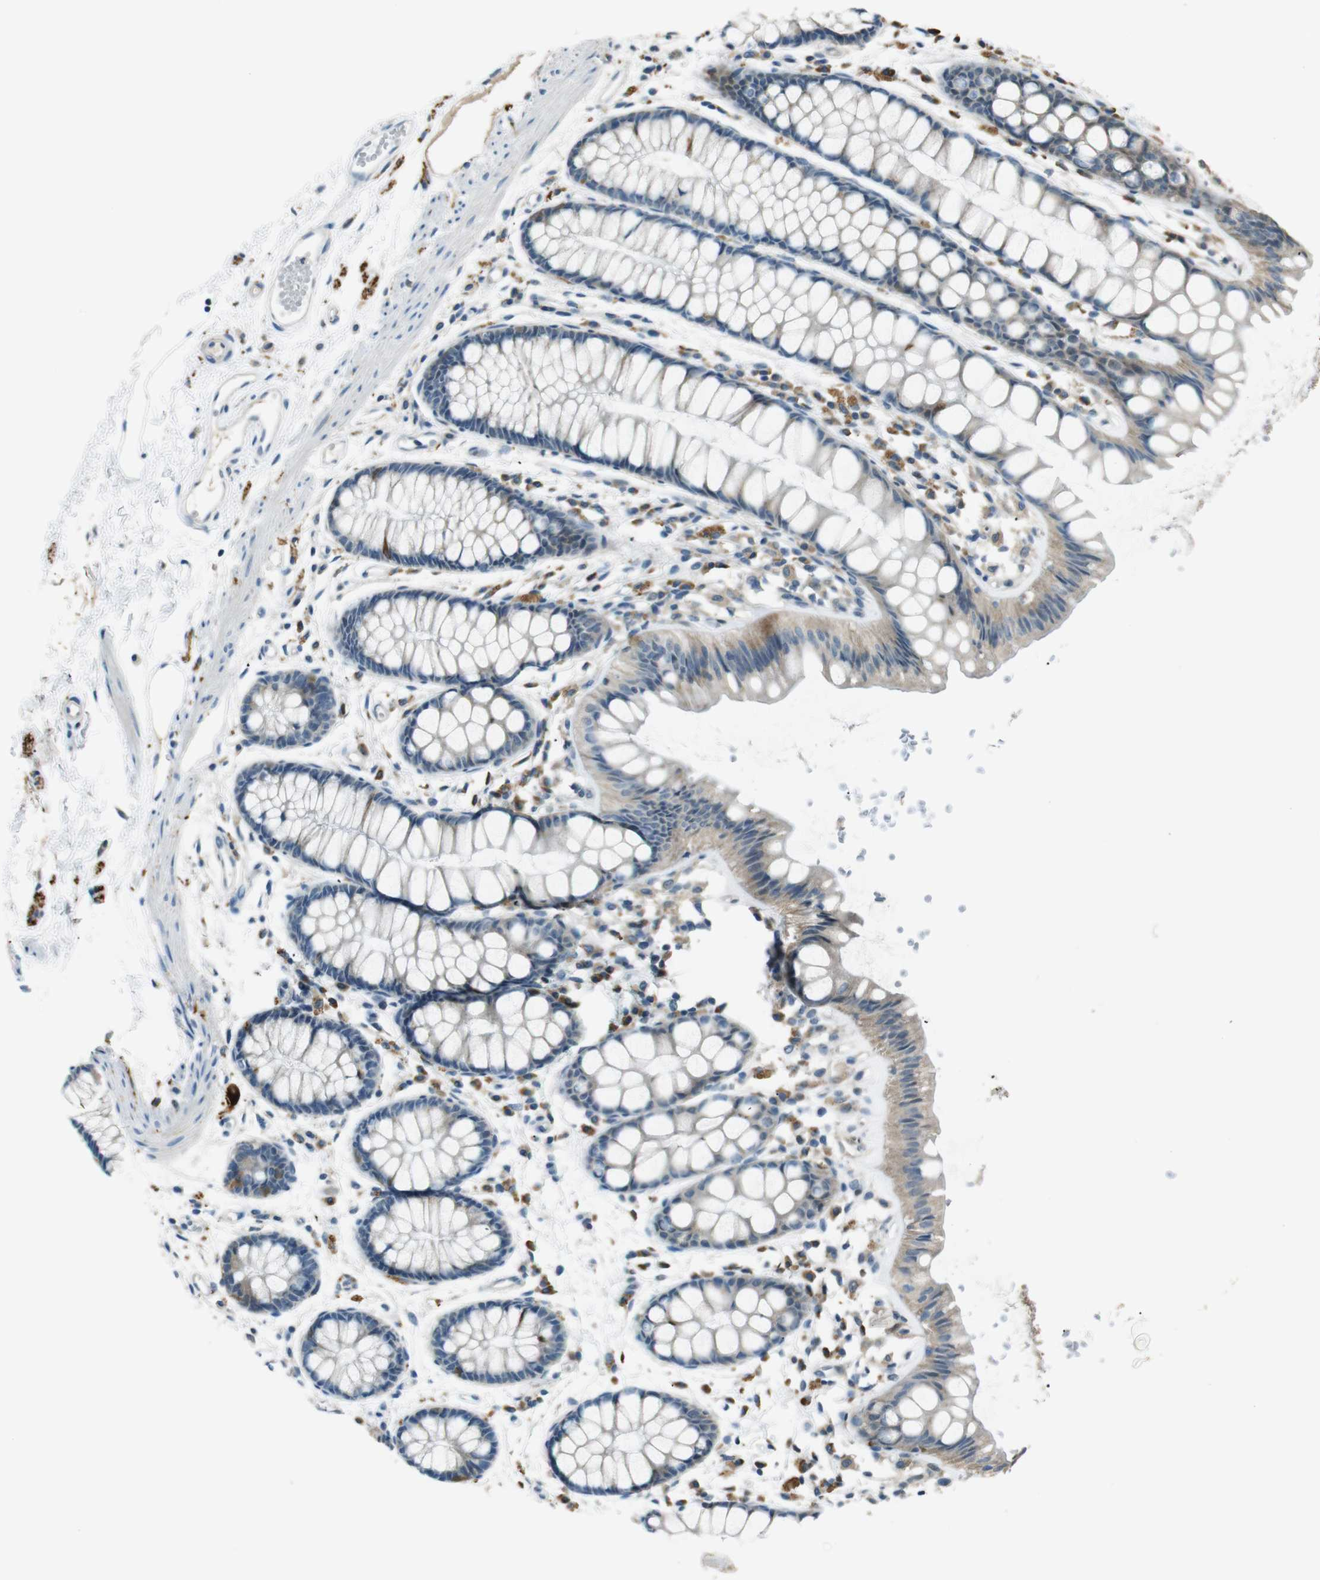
{"staining": {"intensity": "weak", "quantity": "<25%", "location": "cytoplasmic/membranous"}, "tissue": "rectum", "cell_type": "Glandular cells", "image_type": "normal", "snomed": [{"axis": "morphology", "description": "Normal tissue, NOS"}, {"axis": "topography", "description": "Rectum"}], "caption": "DAB immunohistochemical staining of benign human rectum exhibits no significant positivity in glandular cells.", "gene": "MAGI2", "patient": {"sex": "female", "age": 66}}